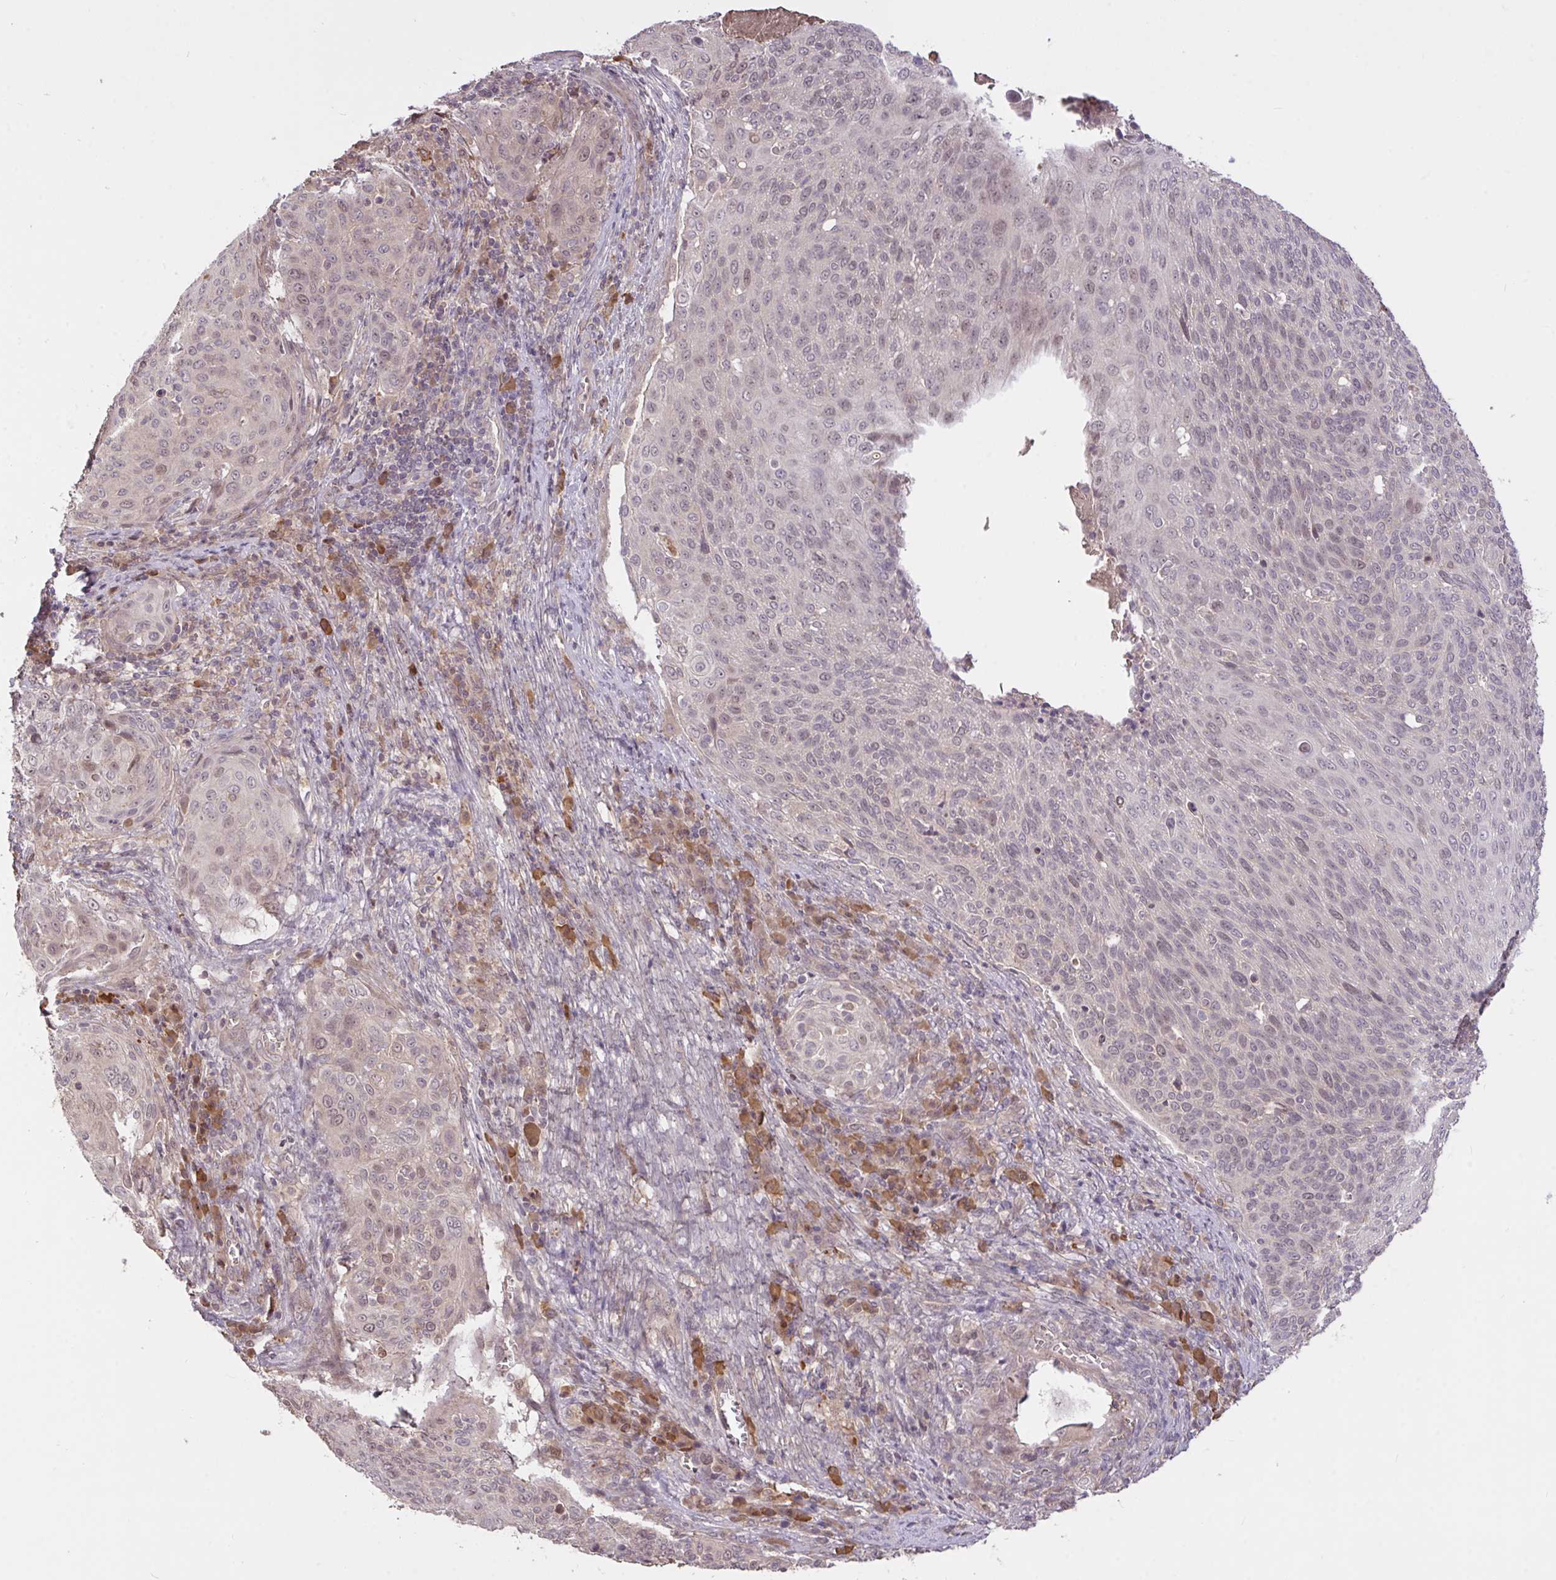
{"staining": {"intensity": "negative", "quantity": "none", "location": "none"}, "tissue": "cervical cancer", "cell_type": "Tumor cells", "image_type": "cancer", "snomed": [{"axis": "morphology", "description": "Squamous cell carcinoma, NOS"}, {"axis": "topography", "description": "Cervix"}], "caption": "Immunohistochemistry (IHC) histopathology image of neoplastic tissue: human cervical cancer stained with DAB shows no significant protein staining in tumor cells.", "gene": "FCER1A", "patient": {"sex": "female", "age": 31}}